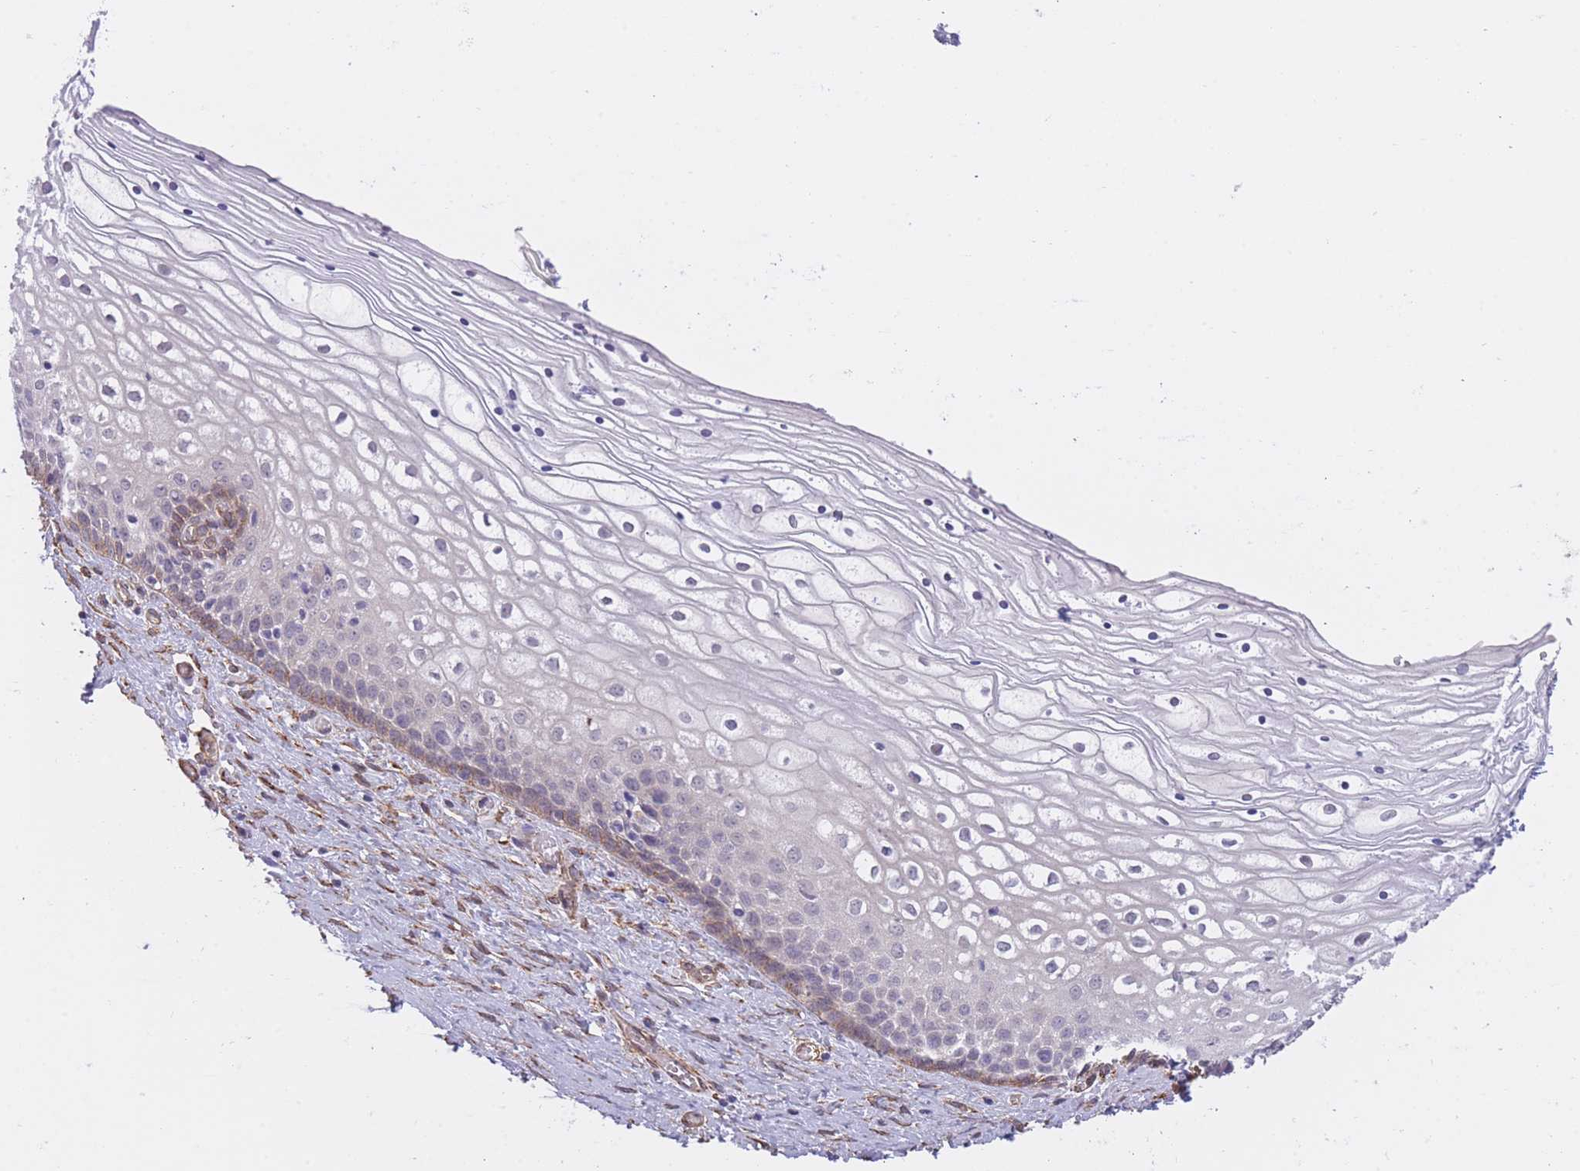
{"staining": {"intensity": "weak", "quantity": "<25%", "location": "cytoplasmic/membranous"}, "tissue": "vagina", "cell_type": "Squamous epithelial cells", "image_type": "normal", "snomed": [{"axis": "morphology", "description": "Normal tissue, NOS"}, {"axis": "topography", "description": "Vagina"}], "caption": "Immunohistochemical staining of normal human vagina reveals no significant positivity in squamous epithelial cells.", "gene": "QTRT1", "patient": {"sex": "female", "age": 59}}